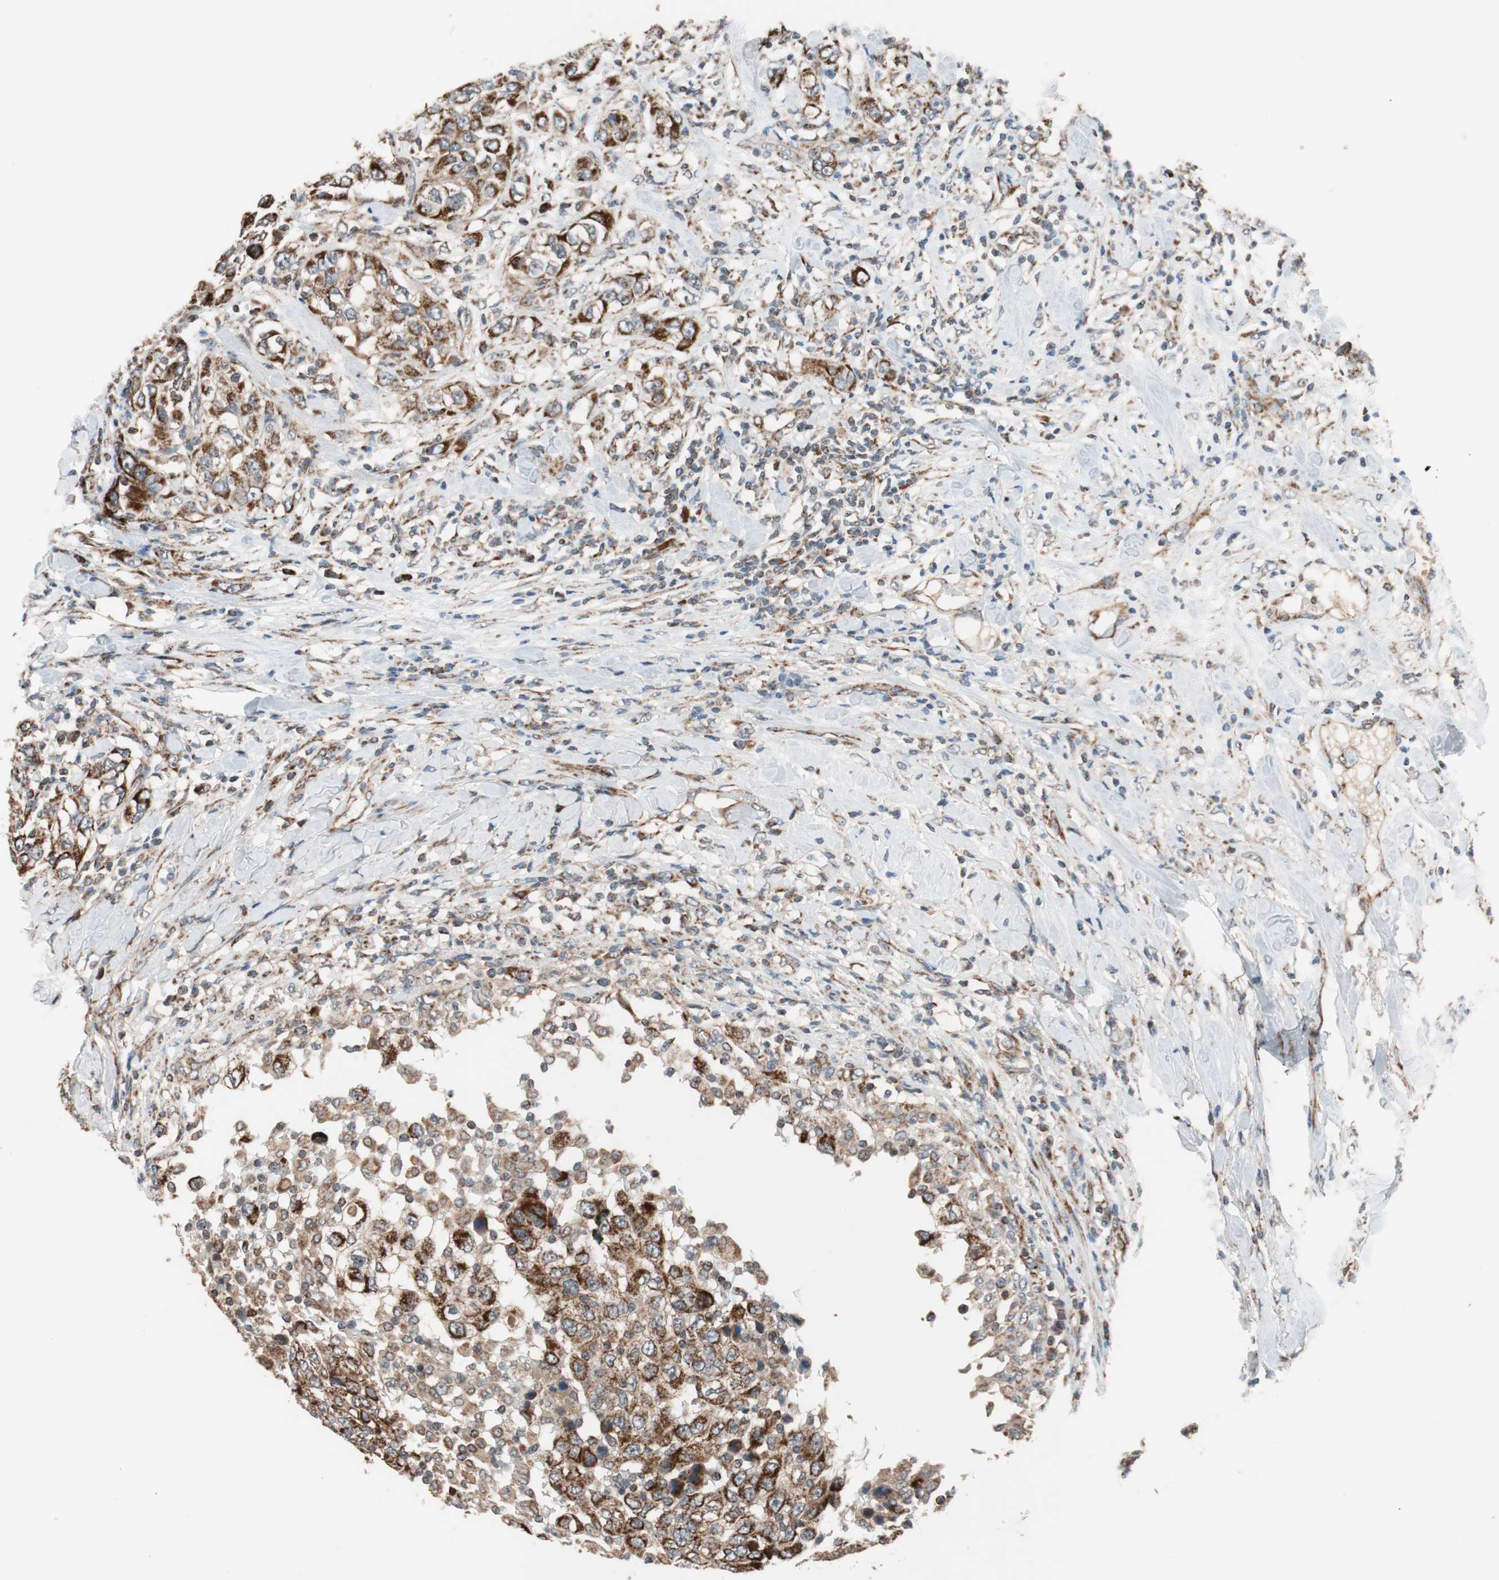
{"staining": {"intensity": "strong", "quantity": ">75%", "location": "cytoplasmic/membranous"}, "tissue": "urothelial cancer", "cell_type": "Tumor cells", "image_type": "cancer", "snomed": [{"axis": "morphology", "description": "Urothelial carcinoma, High grade"}, {"axis": "topography", "description": "Urinary bladder"}], "caption": "Protein staining demonstrates strong cytoplasmic/membranous positivity in approximately >75% of tumor cells in high-grade urothelial carcinoma. The staining was performed using DAB (3,3'-diaminobenzidine) to visualize the protein expression in brown, while the nuclei were stained in blue with hematoxylin (Magnification: 20x).", "gene": "PITRM1", "patient": {"sex": "female", "age": 80}}